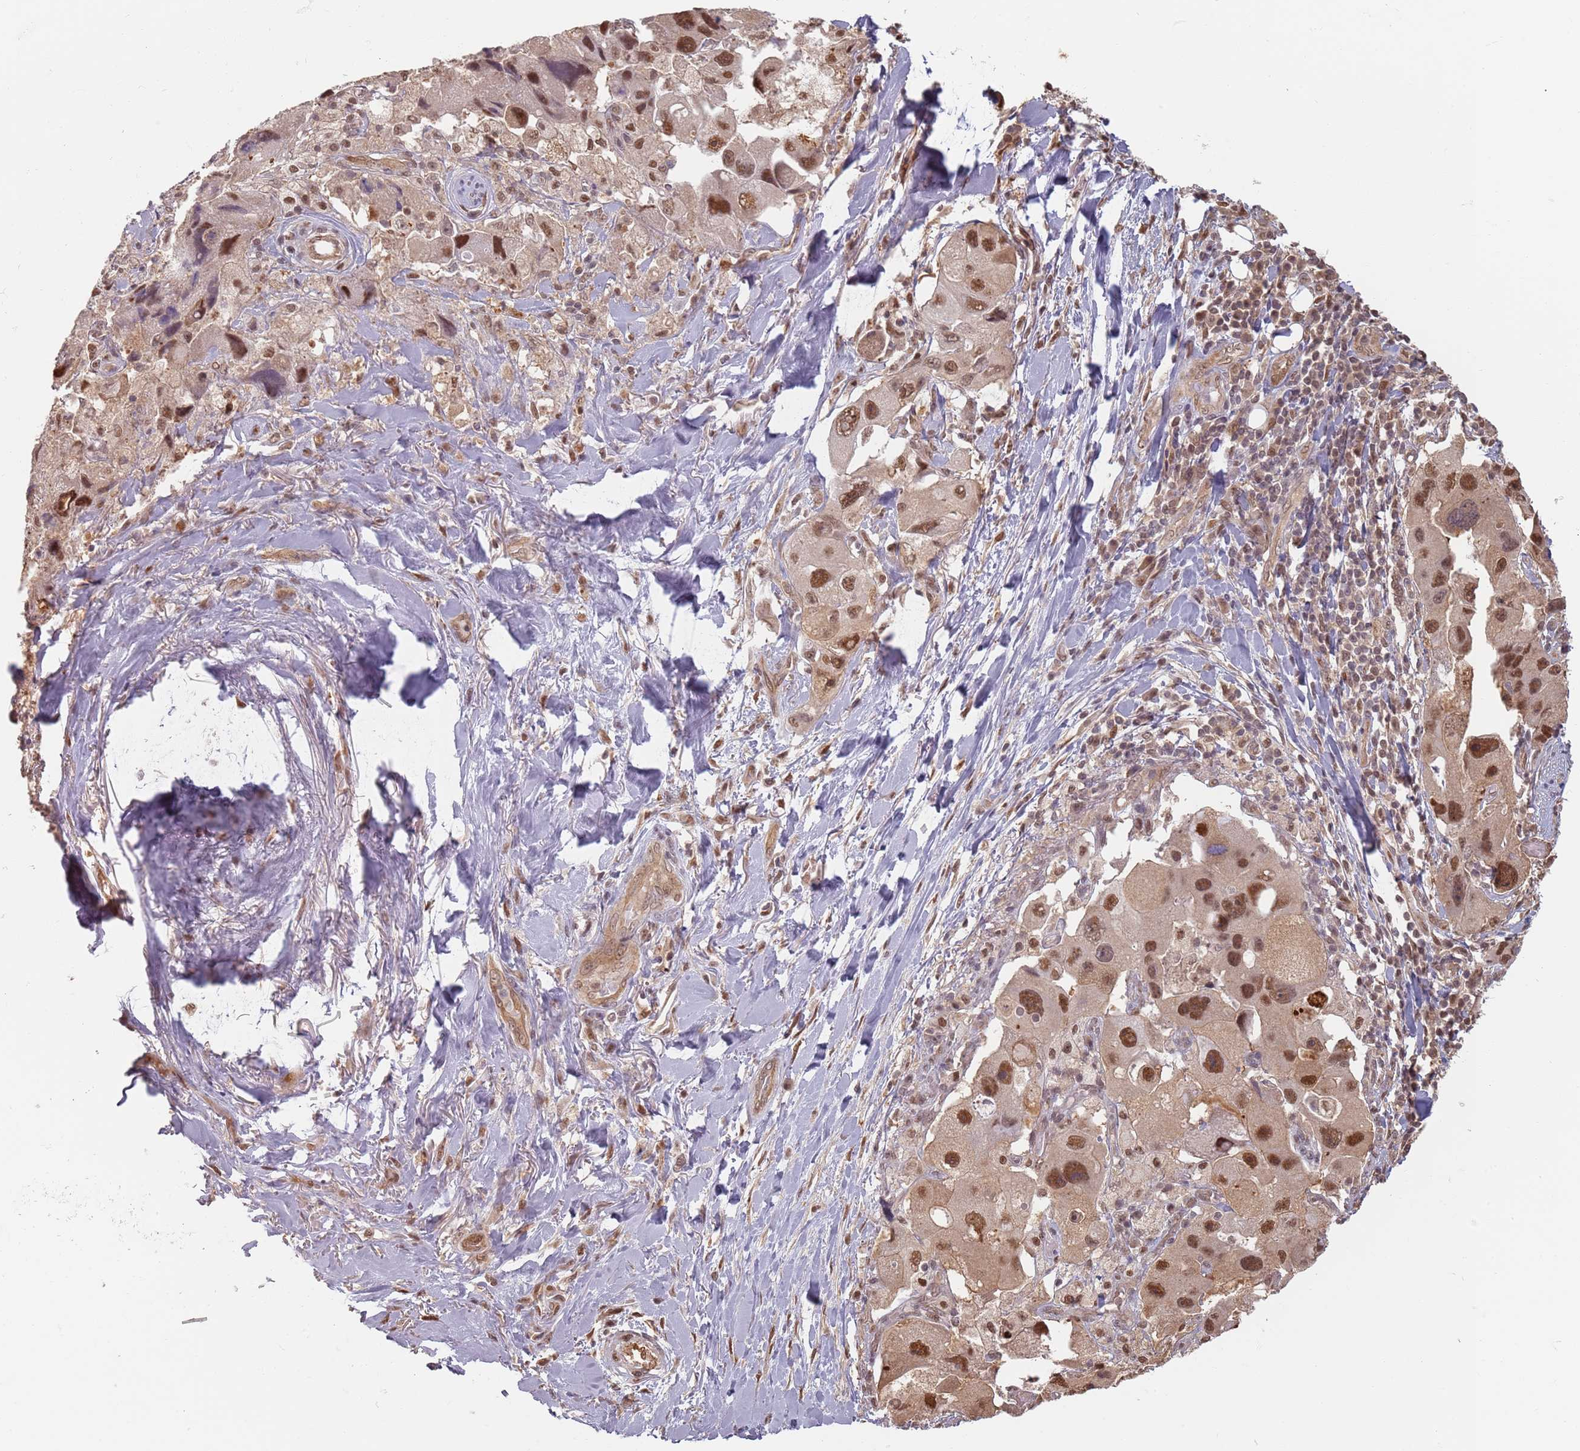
{"staining": {"intensity": "strong", "quantity": "25%-75%", "location": "nuclear"}, "tissue": "lung cancer", "cell_type": "Tumor cells", "image_type": "cancer", "snomed": [{"axis": "morphology", "description": "Adenocarcinoma, NOS"}, {"axis": "topography", "description": "Lung"}], "caption": "Strong nuclear positivity for a protein is present in approximately 25%-75% of tumor cells of adenocarcinoma (lung) using immunohistochemistry.", "gene": "PLSCR5", "patient": {"sex": "female", "age": 54}}